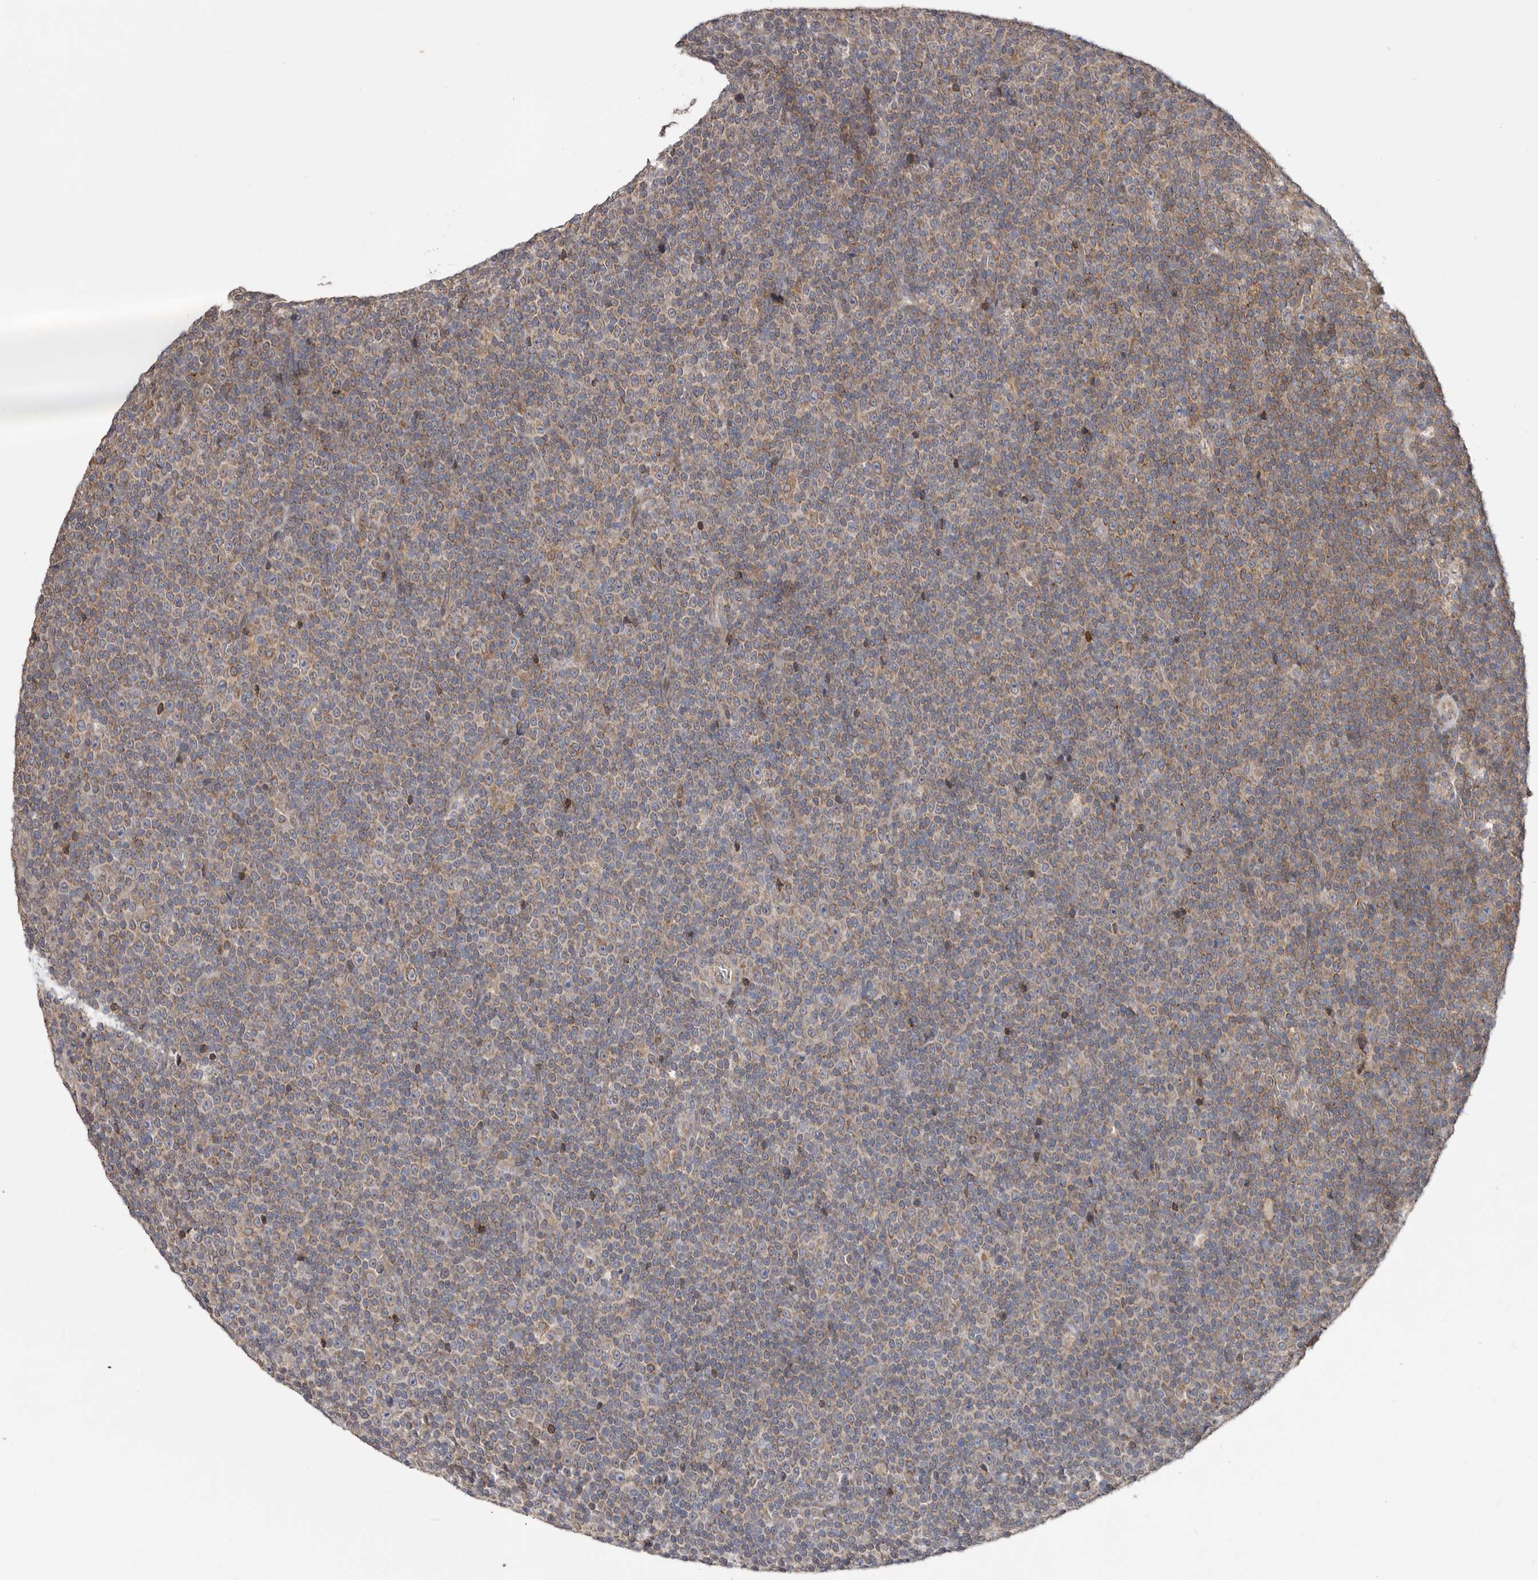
{"staining": {"intensity": "moderate", "quantity": "25%-75%", "location": "cytoplasmic/membranous"}, "tissue": "lymphoma", "cell_type": "Tumor cells", "image_type": "cancer", "snomed": [{"axis": "morphology", "description": "Malignant lymphoma, non-Hodgkin's type, Low grade"}, {"axis": "topography", "description": "Lymph node"}], "caption": "Lymphoma stained with DAB immunohistochemistry (IHC) reveals medium levels of moderate cytoplasmic/membranous positivity in about 25%-75% of tumor cells.", "gene": "TMUB1", "patient": {"sex": "female", "age": 67}}